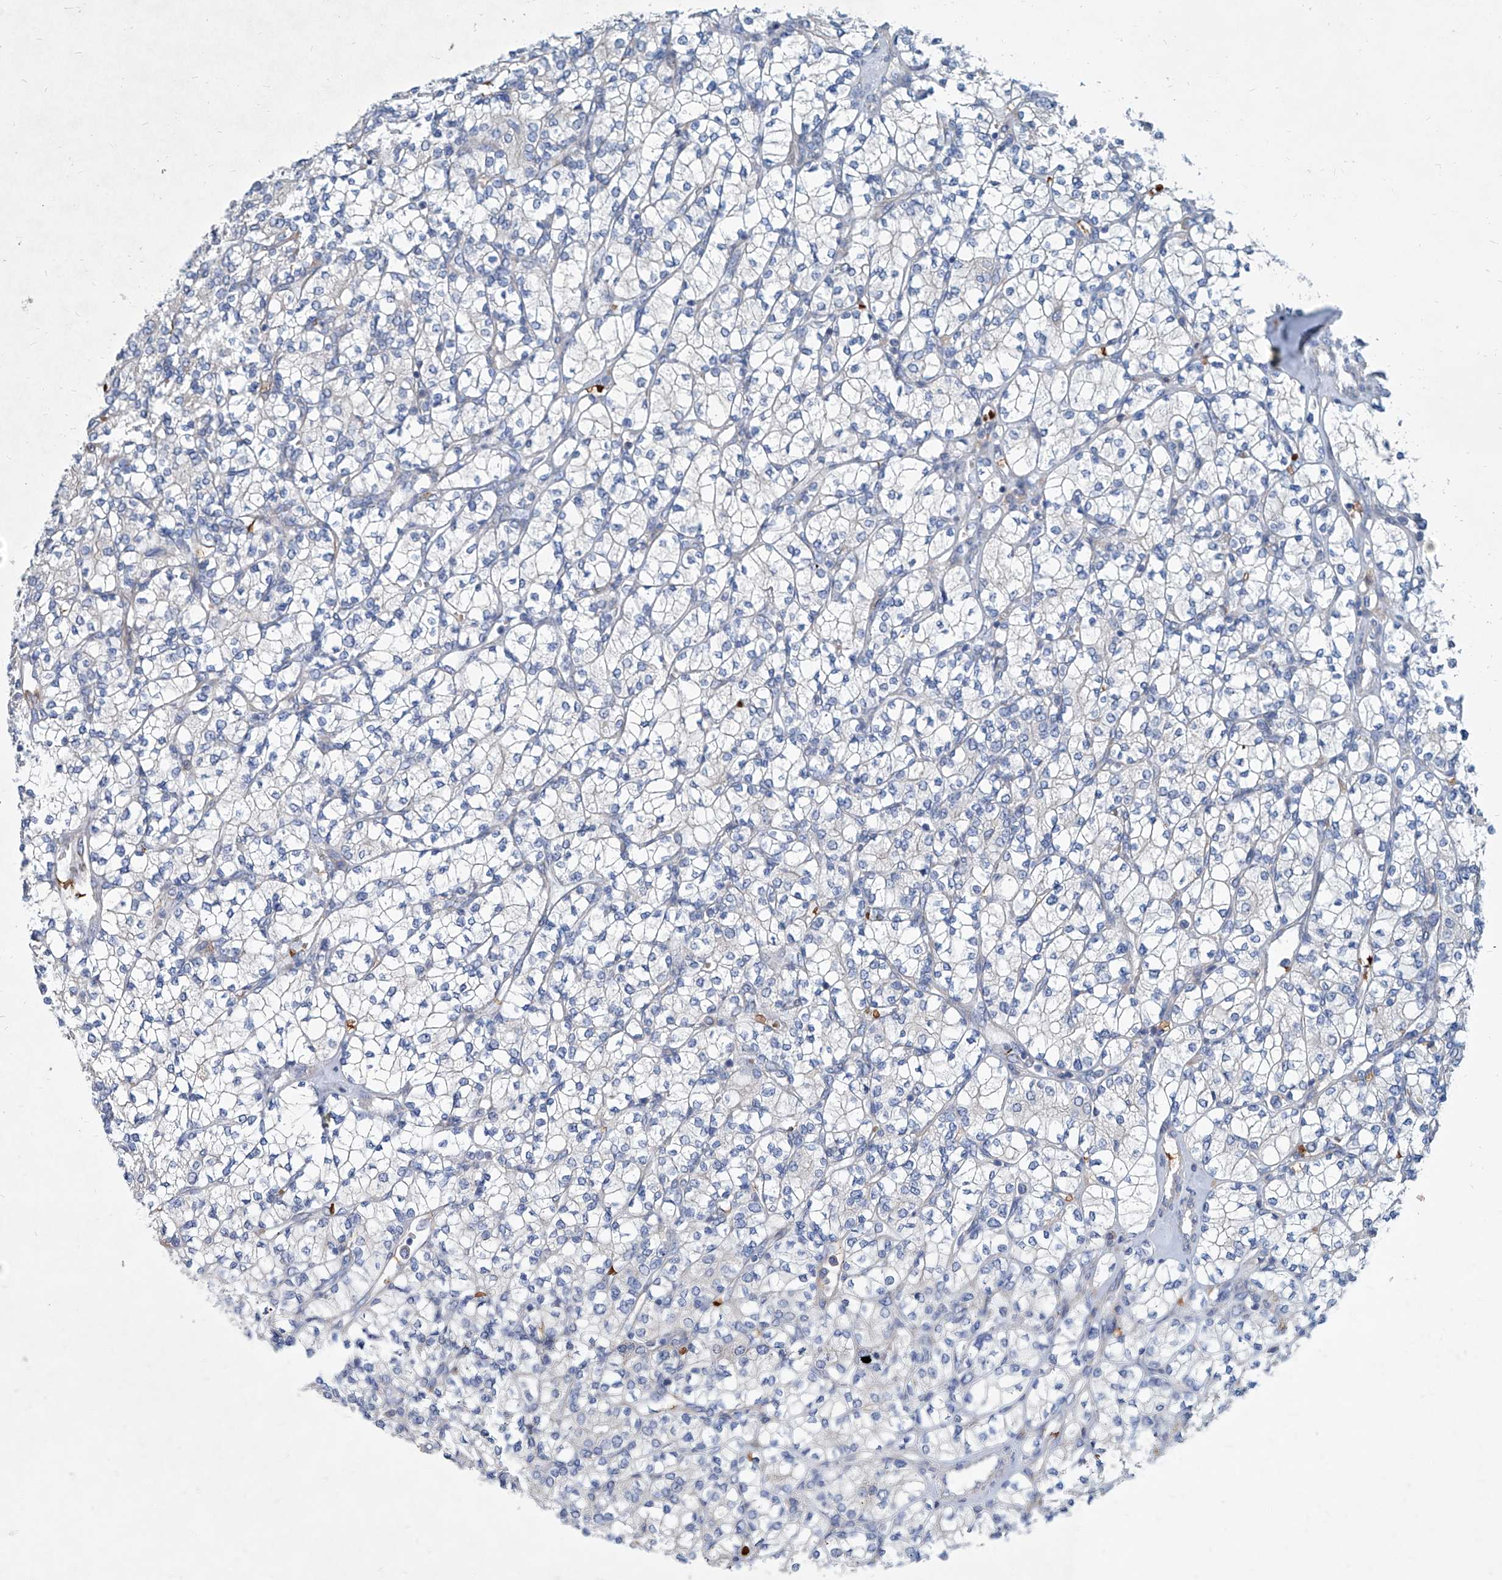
{"staining": {"intensity": "negative", "quantity": "none", "location": "none"}, "tissue": "renal cancer", "cell_type": "Tumor cells", "image_type": "cancer", "snomed": [{"axis": "morphology", "description": "Adenocarcinoma, NOS"}, {"axis": "topography", "description": "Kidney"}], "caption": "This is an immunohistochemistry (IHC) photomicrograph of human adenocarcinoma (renal). There is no positivity in tumor cells.", "gene": "FPR2", "patient": {"sex": "male", "age": 77}}